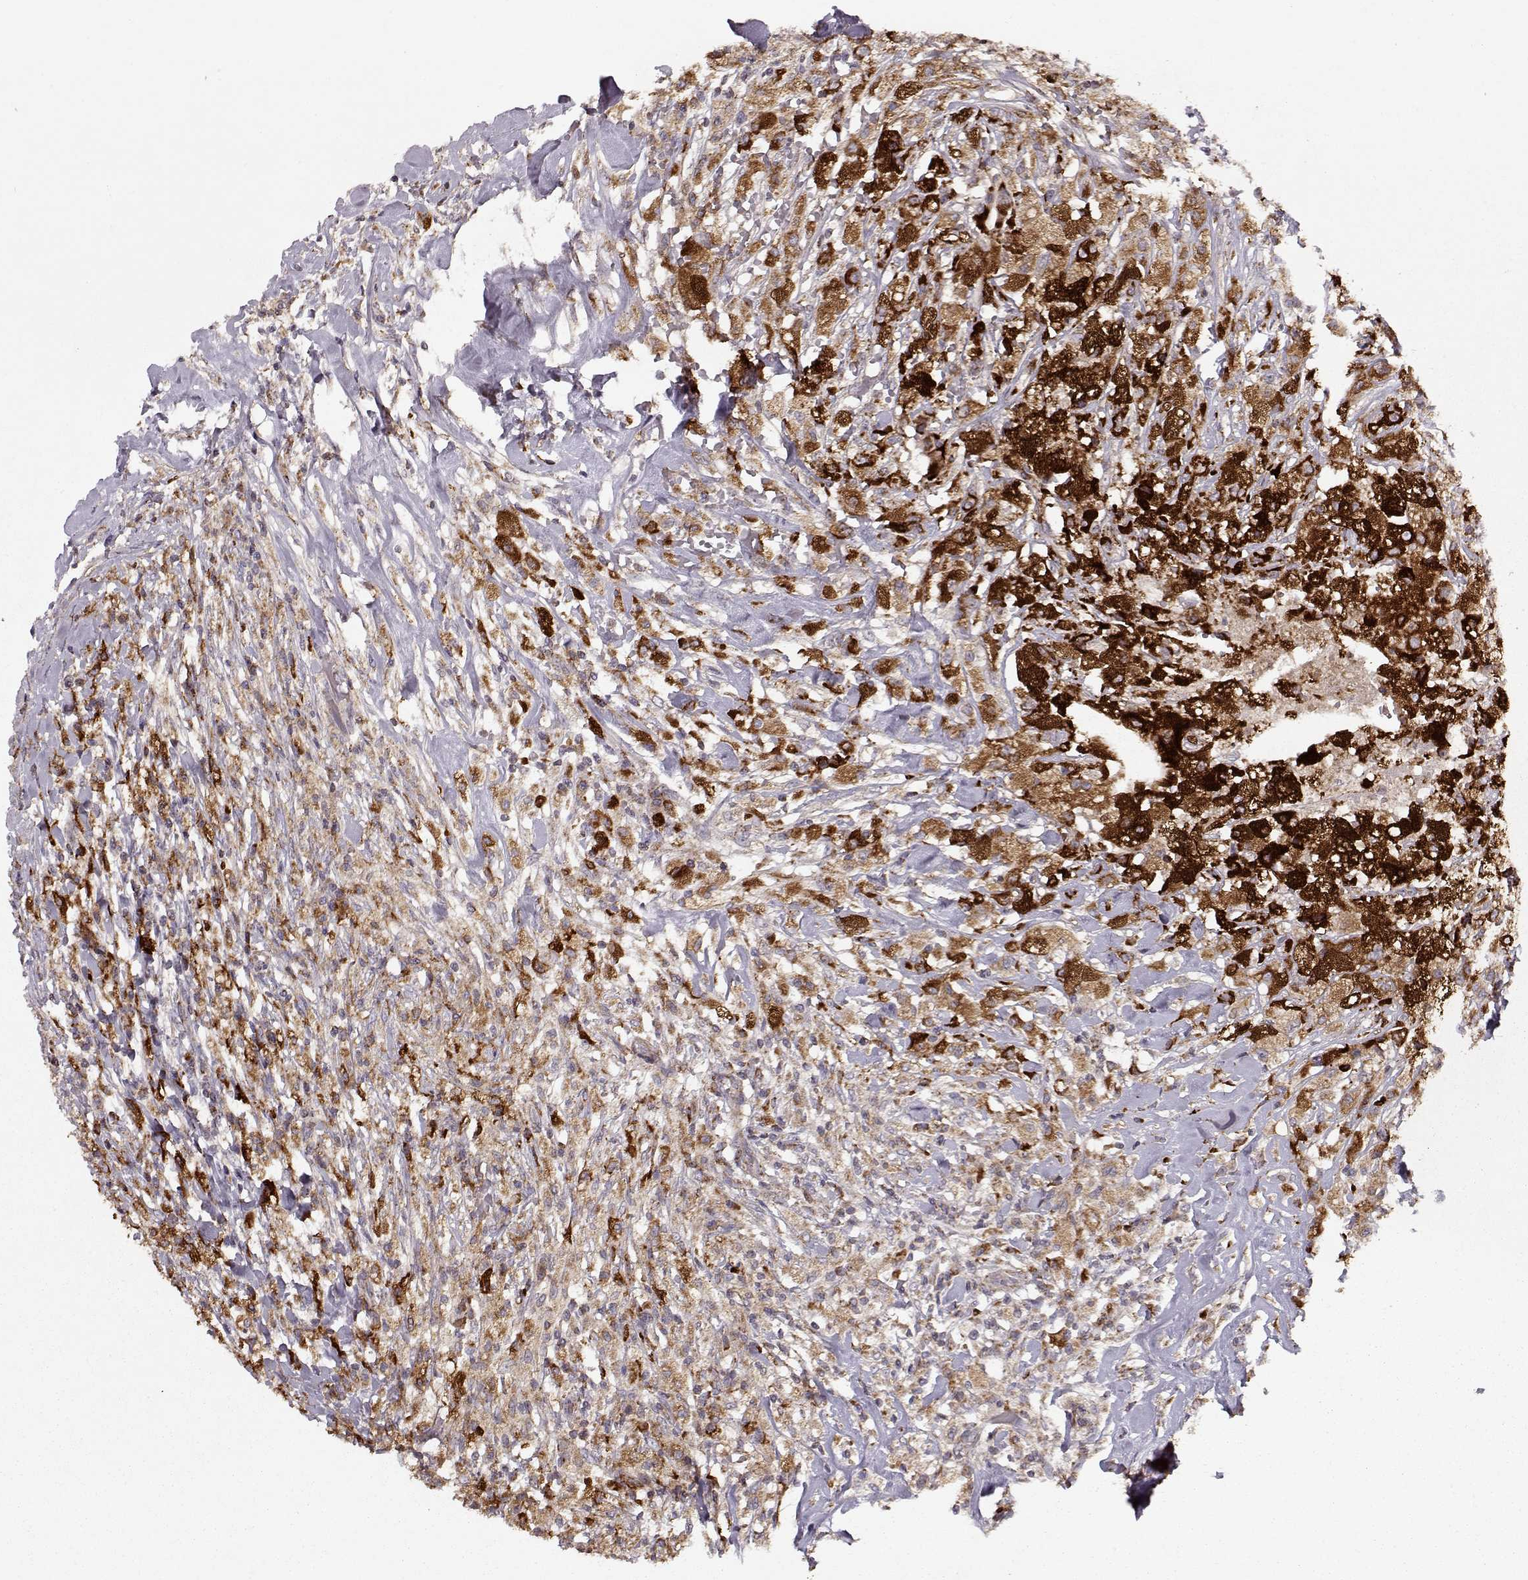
{"staining": {"intensity": "strong", "quantity": ">75%", "location": "cytoplasmic/membranous"}, "tissue": "testis cancer", "cell_type": "Tumor cells", "image_type": "cancer", "snomed": [{"axis": "morphology", "description": "Necrosis, NOS"}, {"axis": "morphology", "description": "Carcinoma, Embryonal, NOS"}, {"axis": "topography", "description": "Testis"}], "caption": "Immunohistochemical staining of human testis cancer reveals high levels of strong cytoplasmic/membranous expression in approximately >75% of tumor cells.", "gene": "CMTM3", "patient": {"sex": "male", "age": 19}}